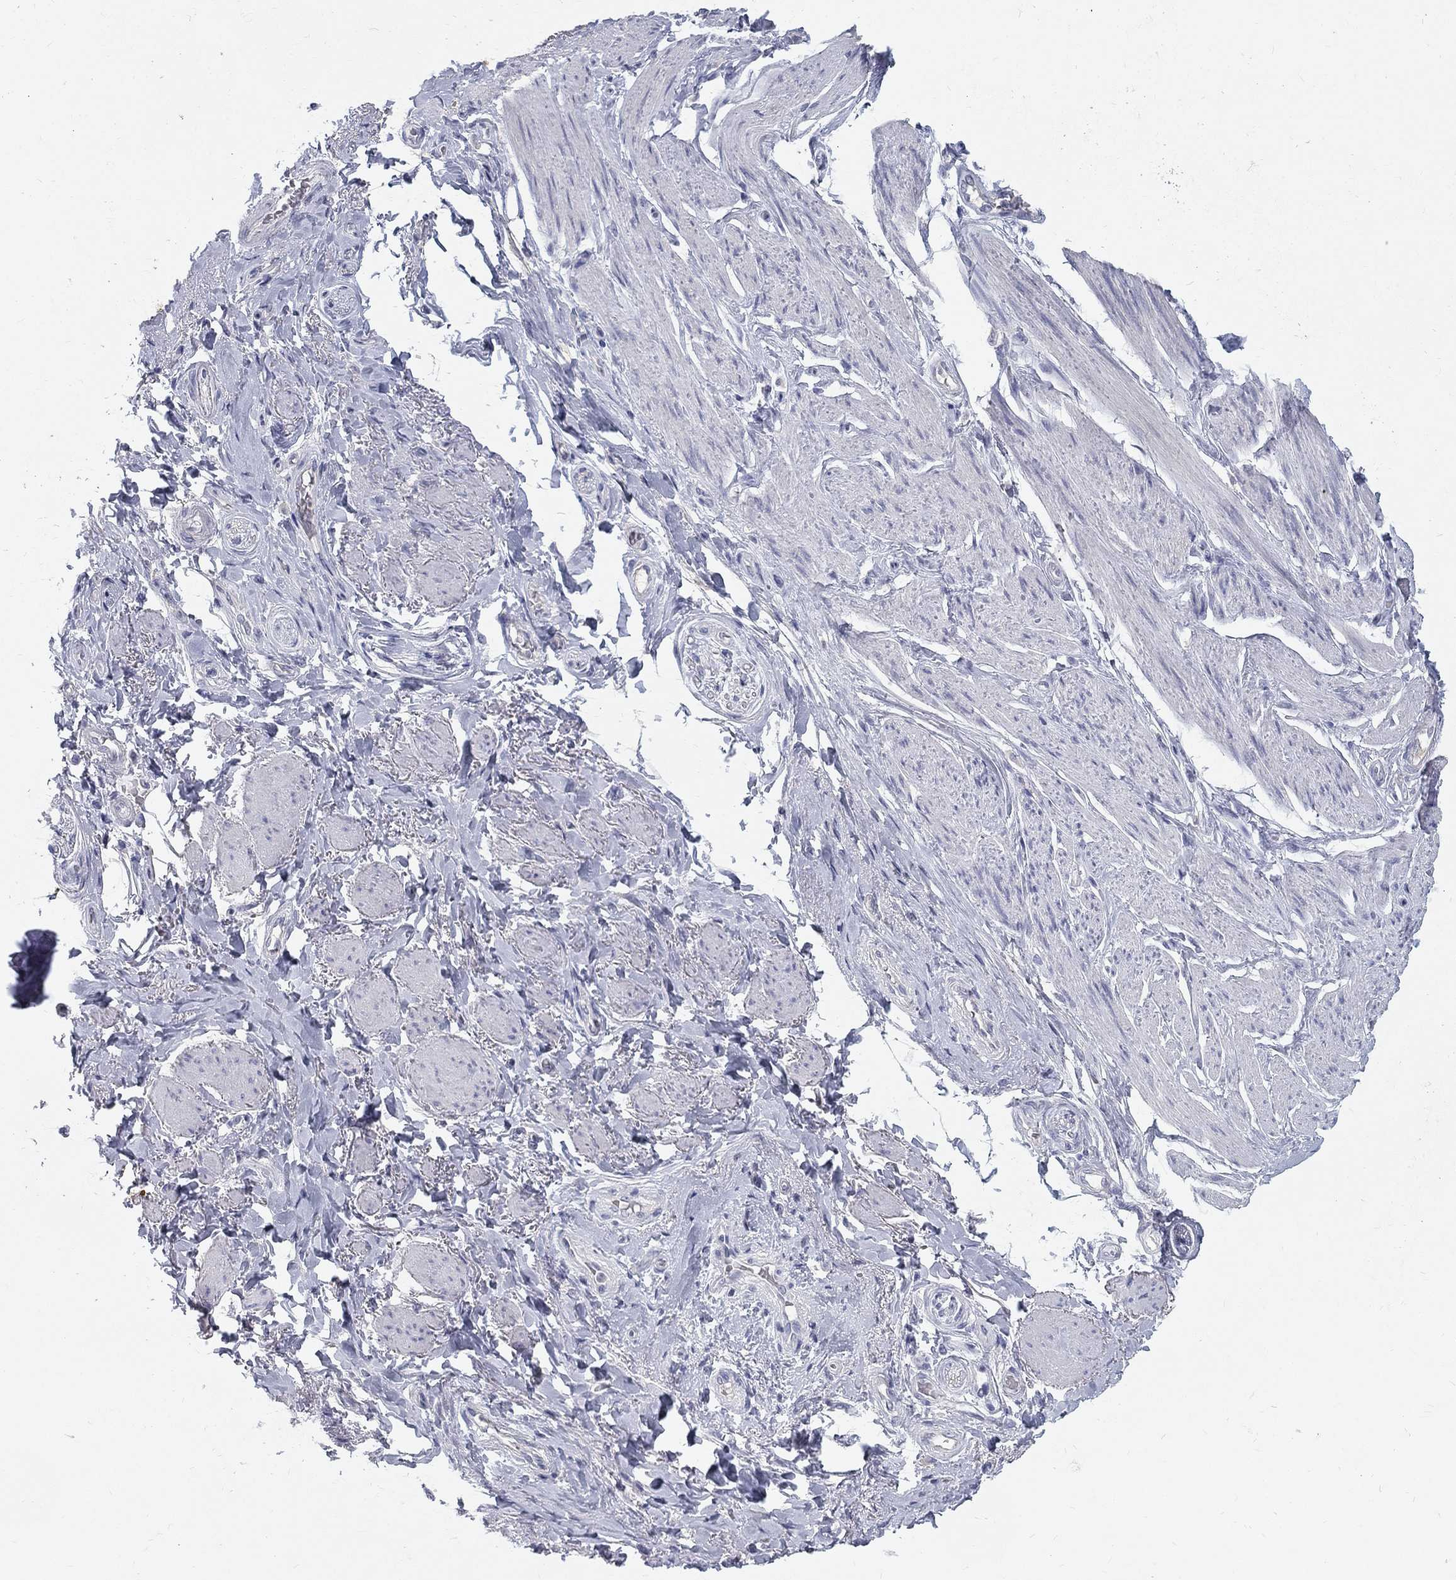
{"staining": {"intensity": "negative", "quantity": "none", "location": "none"}, "tissue": "soft tissue", "cell_type": "Fibroblasts", "image_type": "normal", "snomed": [{"axis": "morphology", "description": "Normal tissue, NOS"}, {"axis": "topography", "description": "Skeletal muscle"}, {"axis": "topography", "description": "Anal"}, {"axis": "topography", "description": "Peripheral nerve tissue"}], "caption": "Immunohistochemical staining of normal soft tissue displays no significant positivity in fibroblasts. The staining is performed using DAB (3,3'-diaminobenzidine) brown chromogen with nuclei counter-stained in using hematoxylin.", "gene": "PTH1R", "patient": {"sex": "male", "age": 53}}